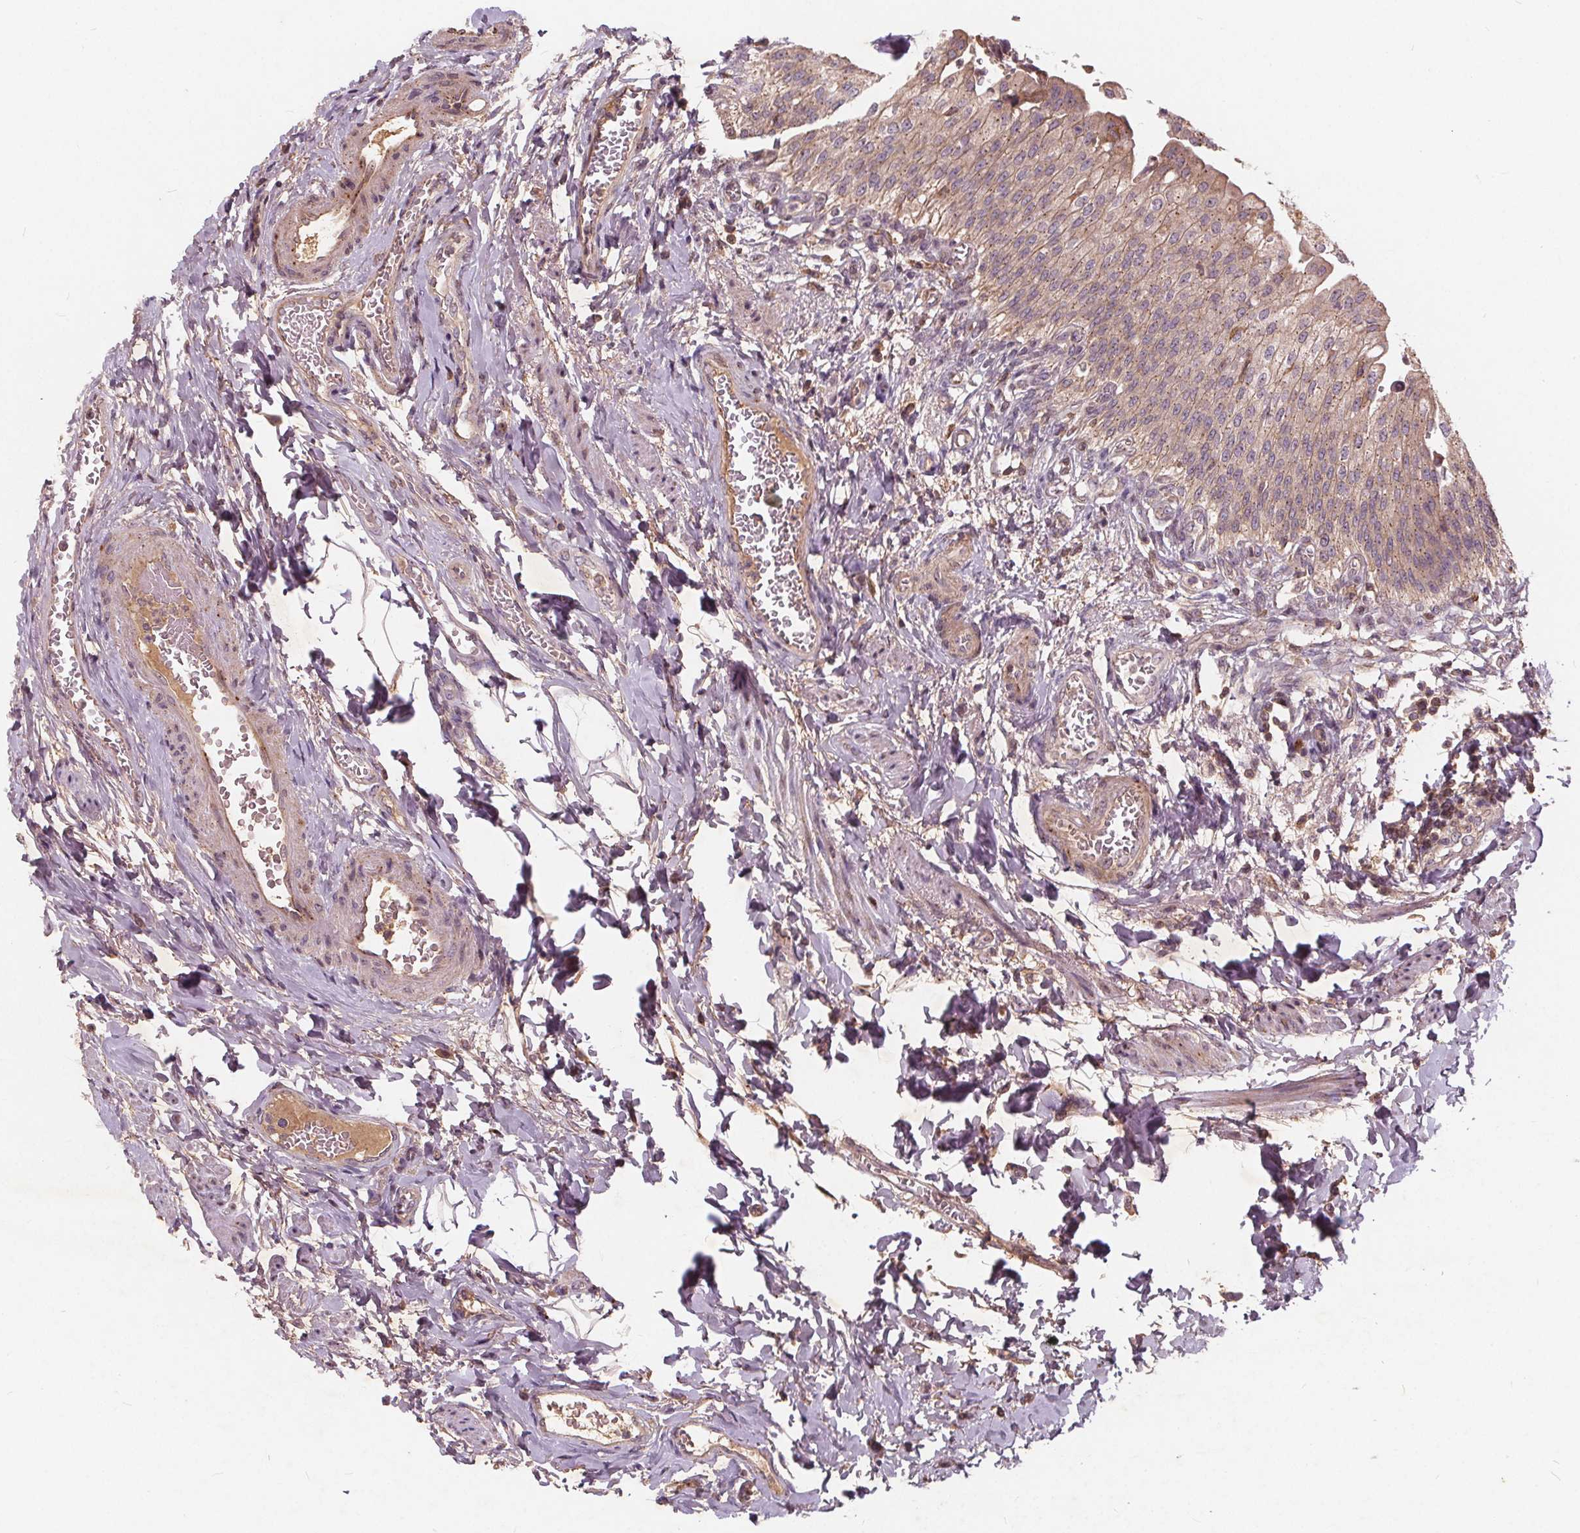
{"staining": {"intensity": "weak", "quantity": ">75%", "location": "cytoplasmic/membranous"}, "tissue": "urinary bladder", "cell_type": "Urothelial cells", "image_type": "normal", "snomed": [{"axis": "morphology", "description": "Normal tissue, NOS"}, {"axis": "topography", "description": "Urinary bladder"}, {"axis": "topography", "description": "Peripheral nerve tissue"}], "caption": "Immunohistochemistry of normal urinary bladder shows low levels of weak cytoplasmic/membranous expression in approximately >75% of urothelial cells.", "gene": "CSNK1G2", "patient": {"sex": "female", "age": 60}}